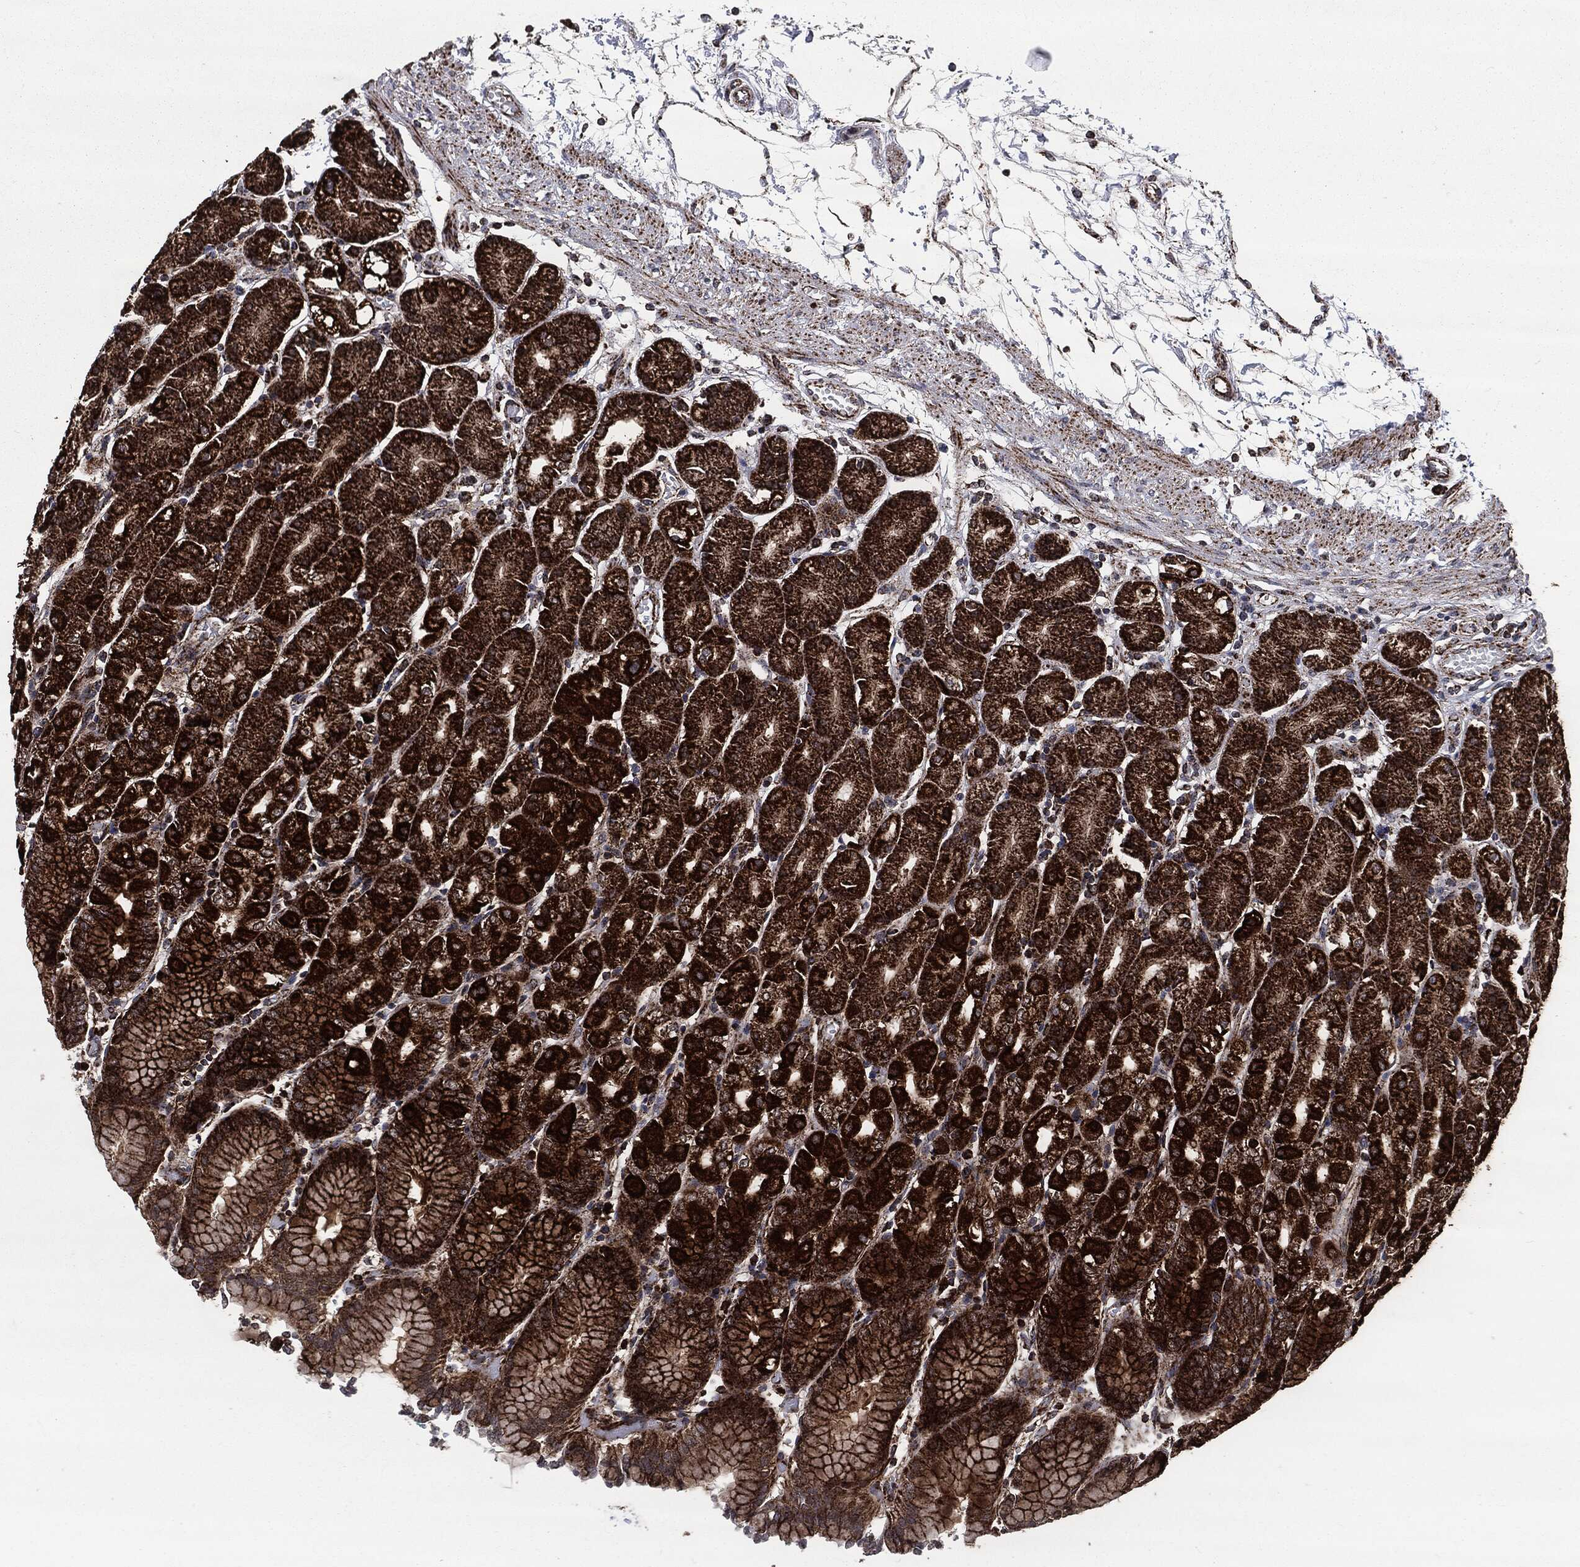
{"staining": {"intensity": "strong", "quantity": ">75%", "location": "cytoplasmic/membranous"}, "tissue": "stomach", "cell_type": "Glandular cells", "image_type": "normal", "snomed": [{"axis": "morphology", "description": "Normal tissue, NOS"}, {"axis": "morphology", "description": "Adenocarcinoma, NOS"}, {"axis": "topography", "description": "Stomach"}], "caption": "A high-resolution photomicrograph shows immunohistochemistry (IHC) staining of unremarkable stomach, which shows strong cytoplasmic/membranous staining in about >75% of glandular cells. The protein is shown in brown color, while the nuclei are stained blue.", "gene": "FH", "patient": {"sex": "female", "age": 81}}